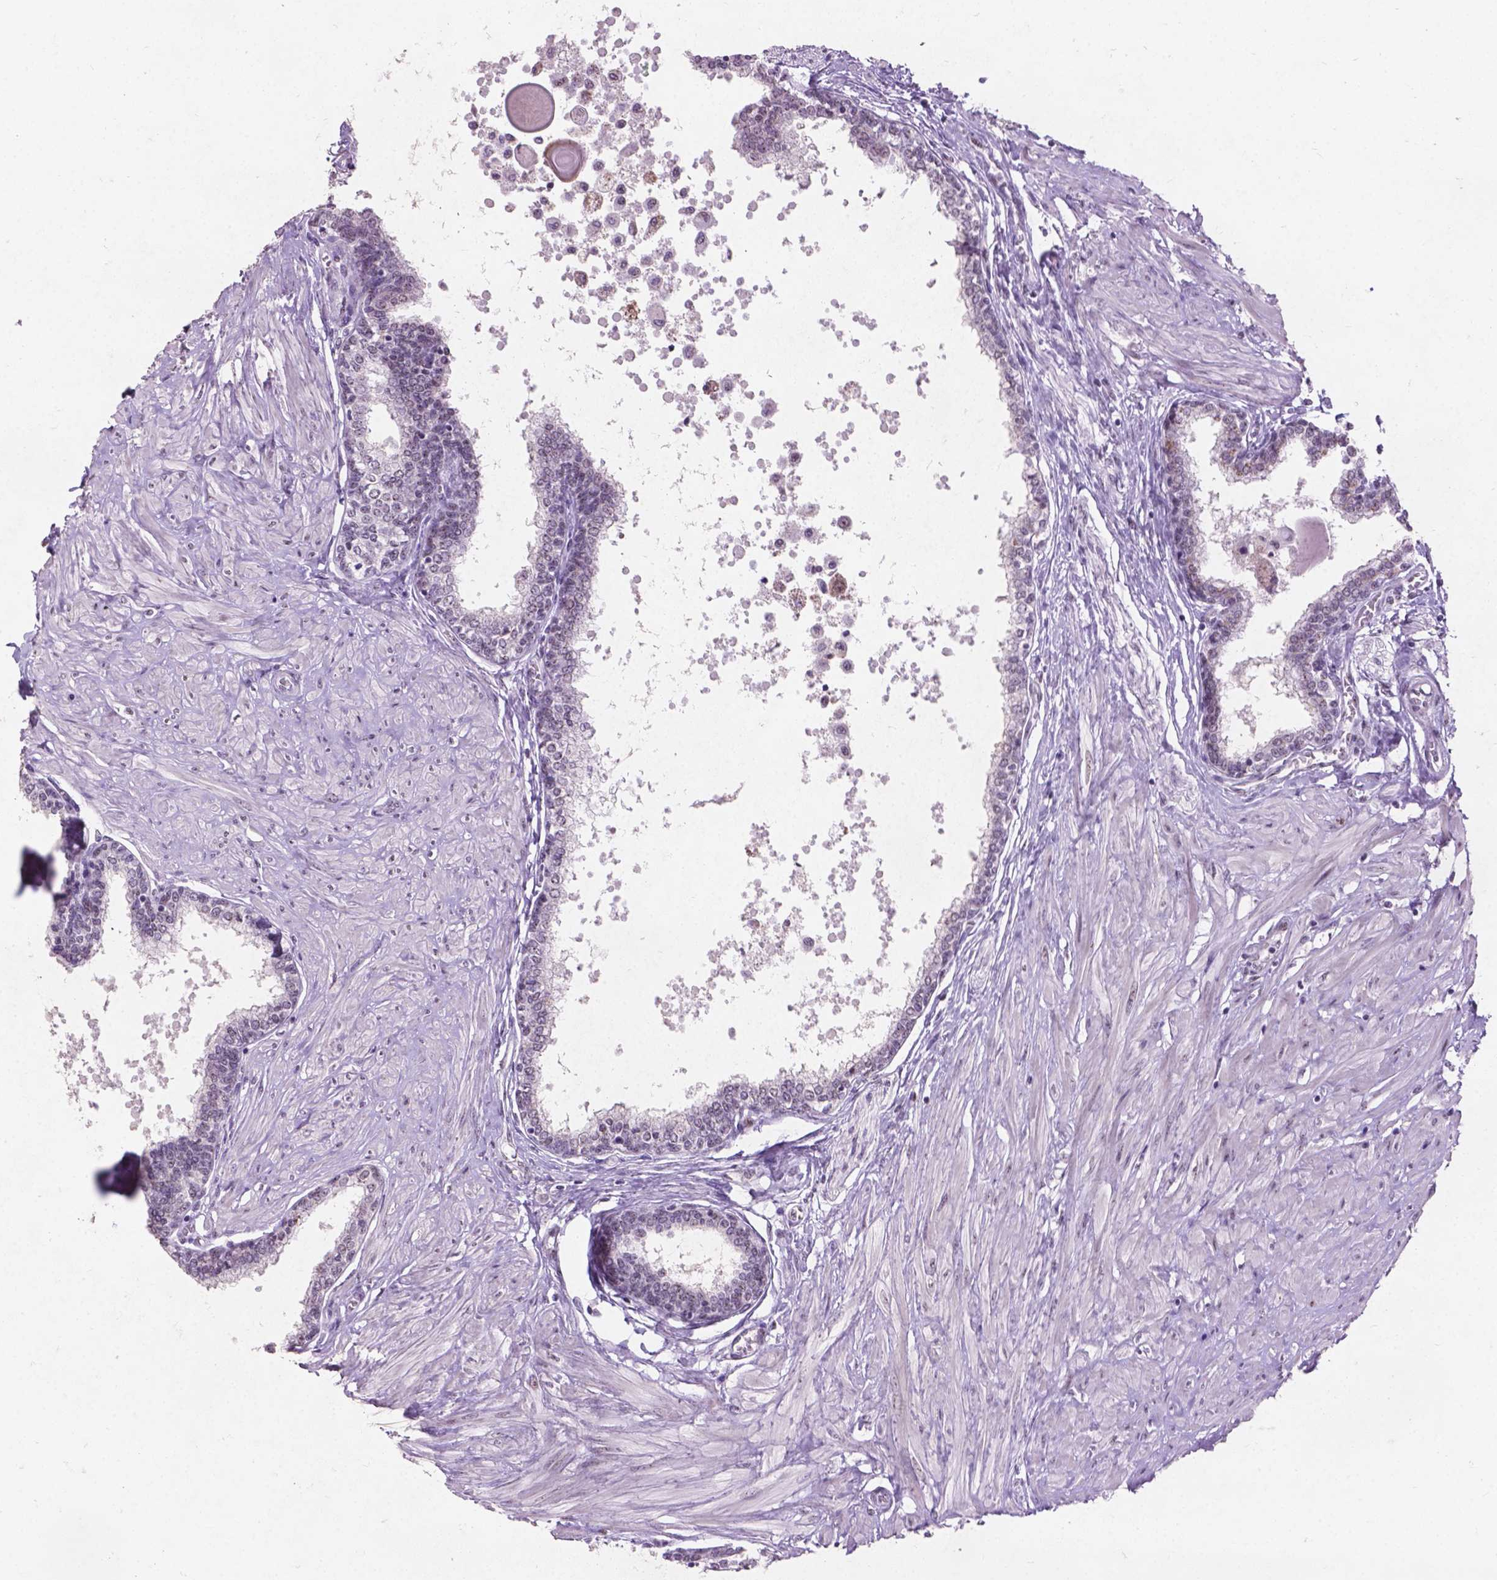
{"staining": {"intensity": "weak", "quantity": "<25%", "location": "nuclear"}, "tissue": "prostate", "cell_type": "Glandular cells", "image_type": "normal", "snomed": [{"axis": "morphology", "description": "Normal tissue, NOS"}, {"axis": "topography", "description": "Prostate"}], "caption": "This is a micrograph of immunohistochemistry staining of unremarkable prostate, which shows no staining in glandular cells. The staining is performed using DAB (3,3'-diaminobenzidine) brown chromogen with nuclei counter-stained in using hematoxylin.", "gene": "COIL", "patient": {"sex": "male", "age": 55}}